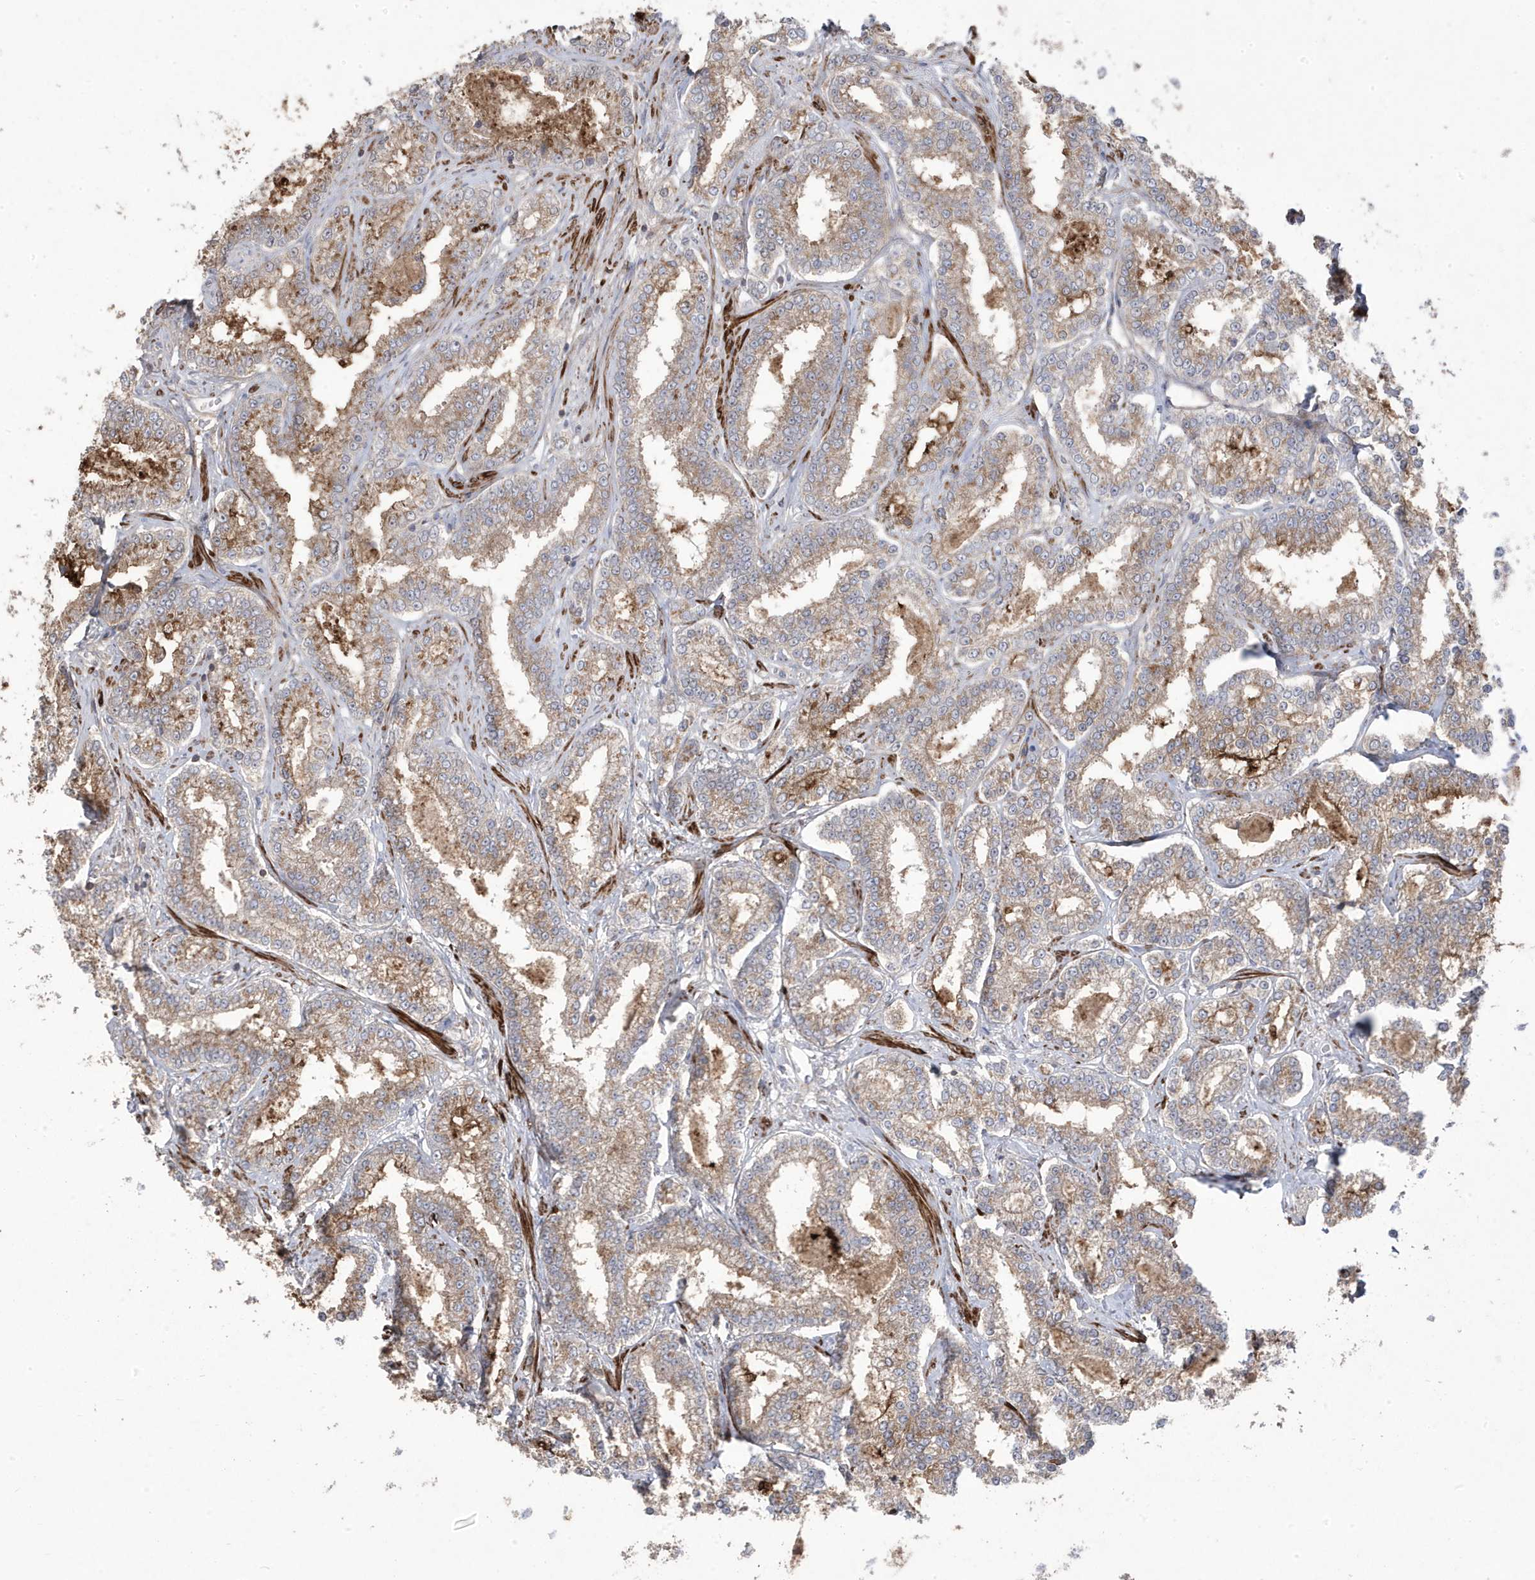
{"staining": {"intensity": "moderate", "quantity": "25%-75%", "location": "cytoplasmic/membranous"}, "tissue": "prostate cancer", "cell_type": "Tumor cells", "image_type": "cancer", "snomed": [{"axis": "morphology", "description": "Normal tissue, NOS"}, {"axis": "morphology", "description": "Adenocarcinoma, High grade"}, {"axis": "topography", "description": "Prostate"}], "caption": "Prostate cancer (adenocarcinoma (high-grade)) tissue reveals moderate cytoplasmic/membranous staining in approximately 25%-75% of tumor cells, visualized by immunohistochemistry. (Stains: DAB in brown, nuclei in blue, Microscopy: brightfield microscopy at high magnification).", "gene": "CETN3", "patient": {"sex": "male", "age": 83}}